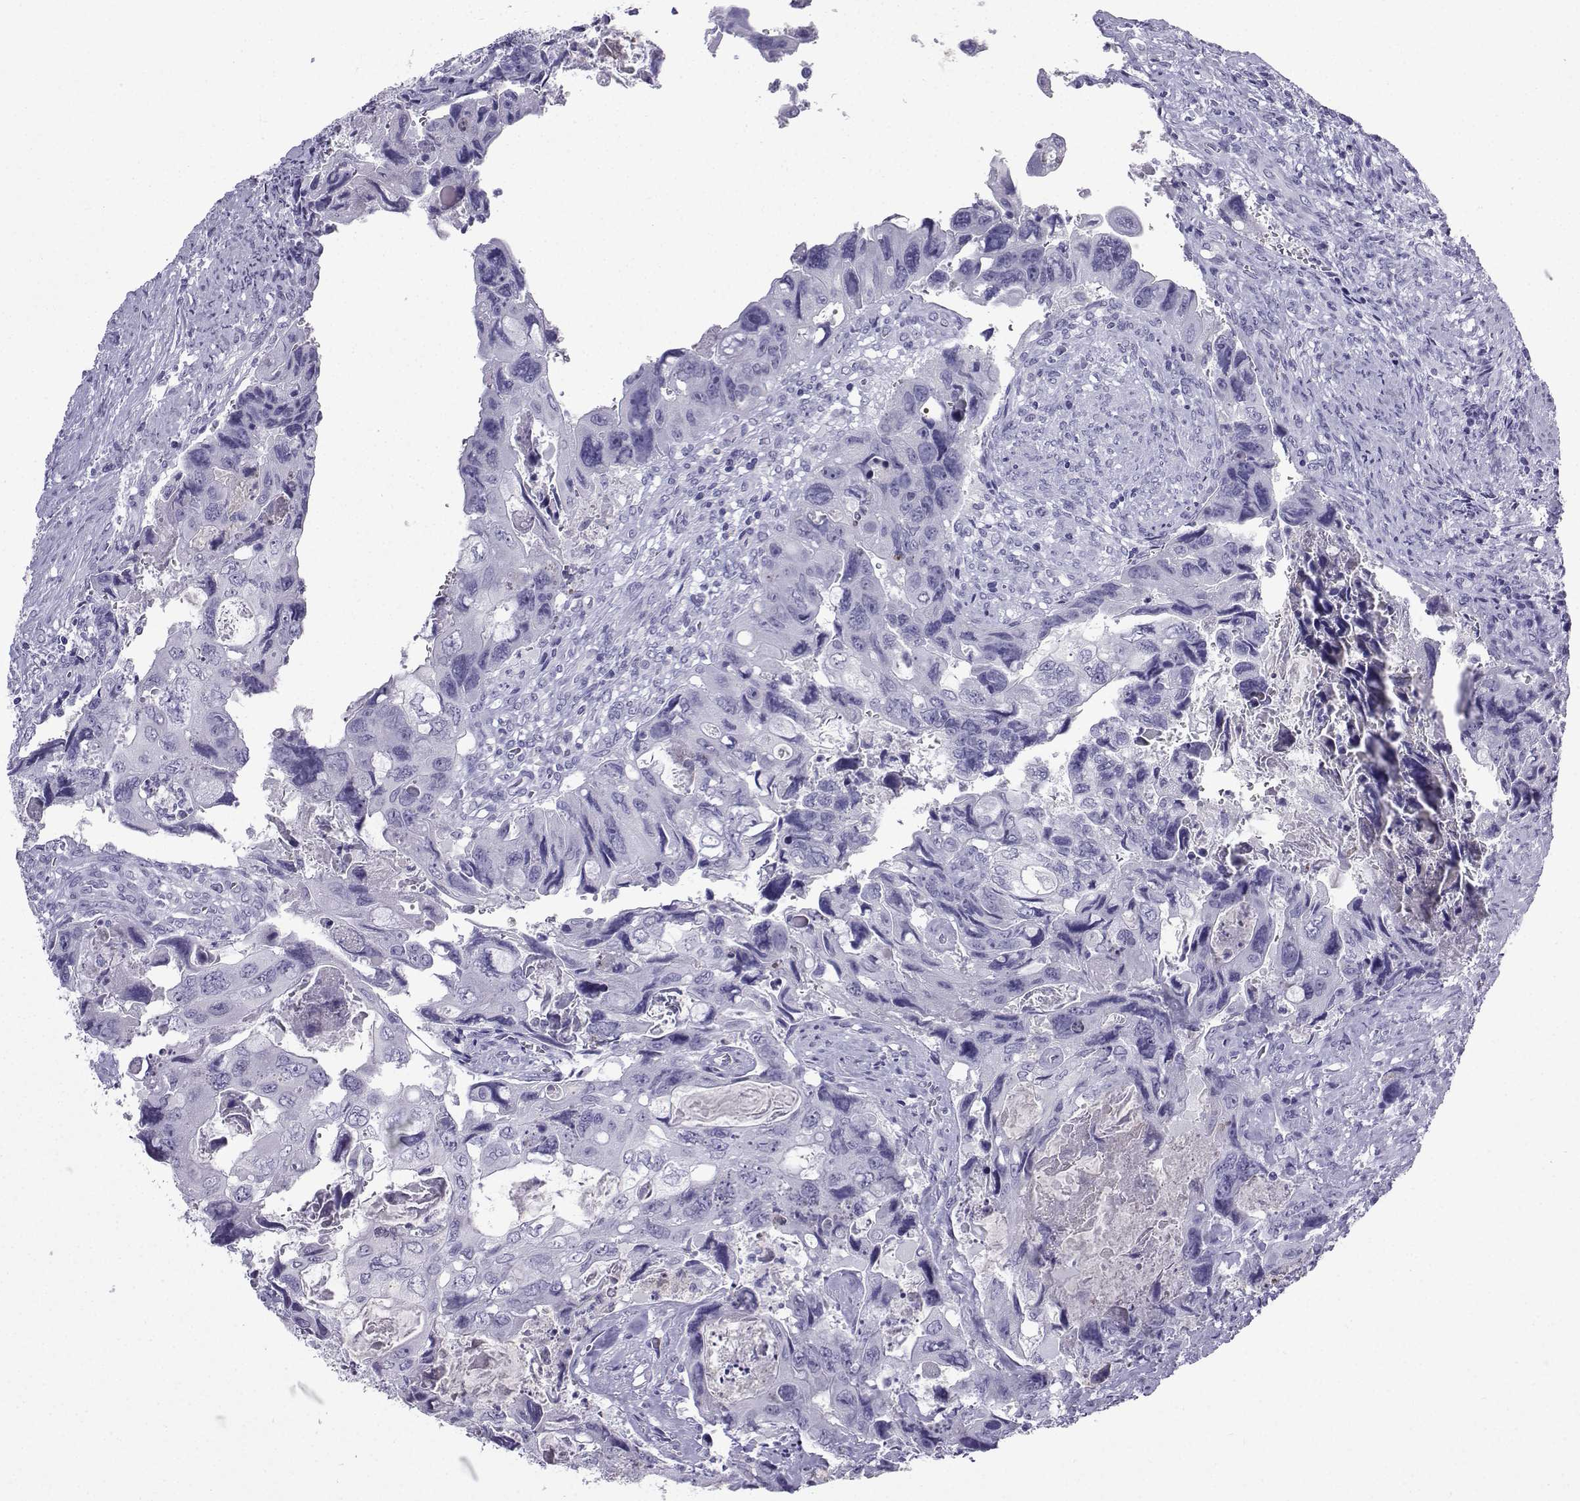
{"staining": {"intensity": "negative", "quantity": "none", "location": "none"}, "tissue": "colorectal cancer", "cell_type": "Tumor cells", "image_type": "cancer", "snomed": [{"axis": "morphology", "description": "Adenocarcinoma, NOS"}, {"axis": "topography", "description": "Rectum"}], "caption": "There is no significant positivity in tumor cells of colorectal cancer.", "gene": "SLC18A2", "patient": {"sex": "male", "age": 62}}